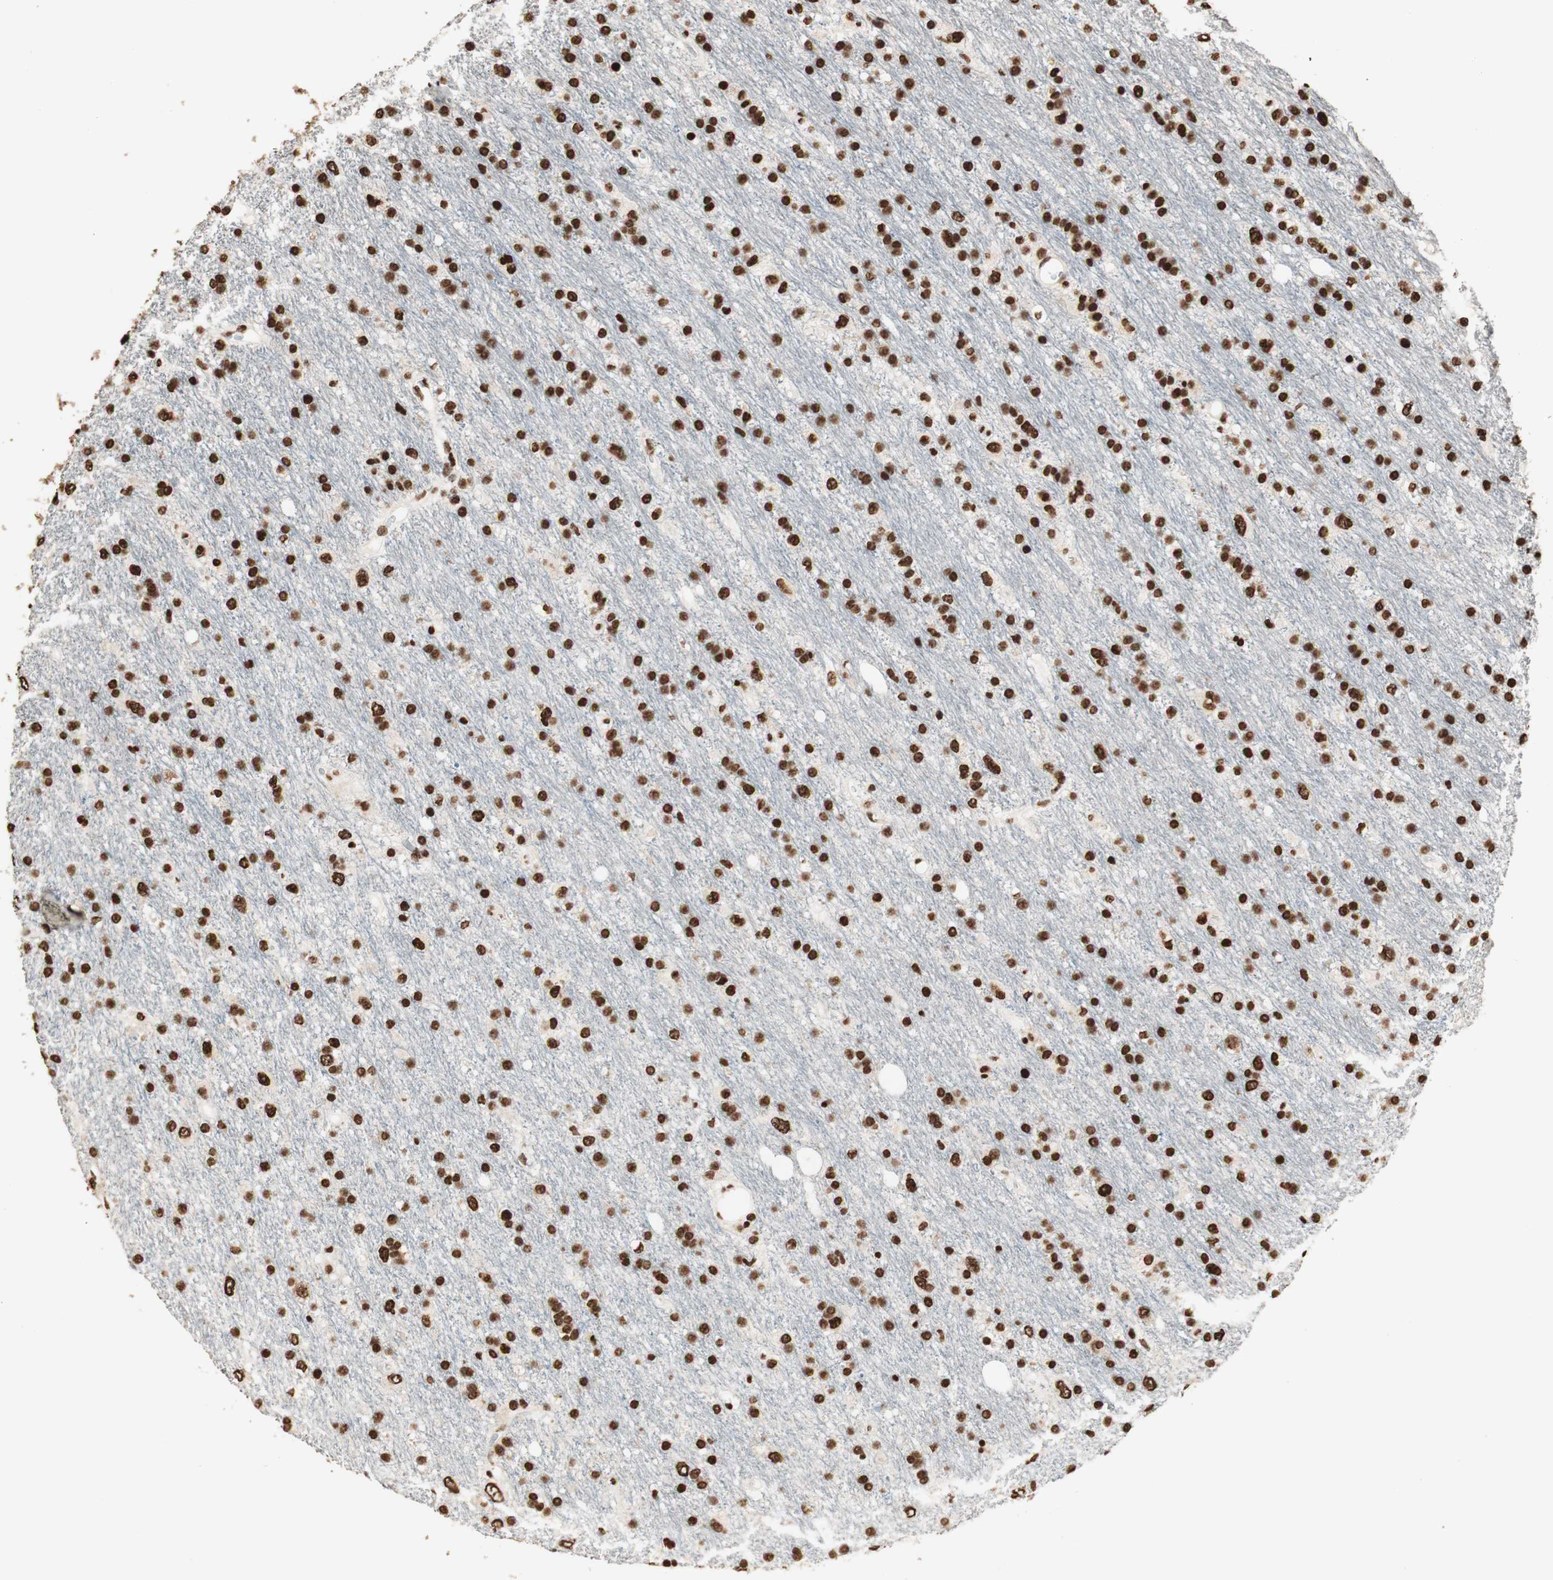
{"staining": {"intensity": "strong", "quantity": ">75%", "location": "nuclear"}, "tissue": "glioma", "cell_type": "Tumor cells", "image_type": "cancer", "snomed": [{"axis": "morphology", "description": "Glioma, malignant, Low grade"}, {"axis": "topography", "description": "Brain"}], "caption": "High-magnification brightfield microscopy of malignant glioma (low-grade) stained with DAB (brown) and counterstained with hematoxylin (blue). tumor cells exhibit strong nuclear expression is present in approximately>75% of cells.", "gene": "HNRNPA2B1", "patient": {"sex": "male", "age": 77}}